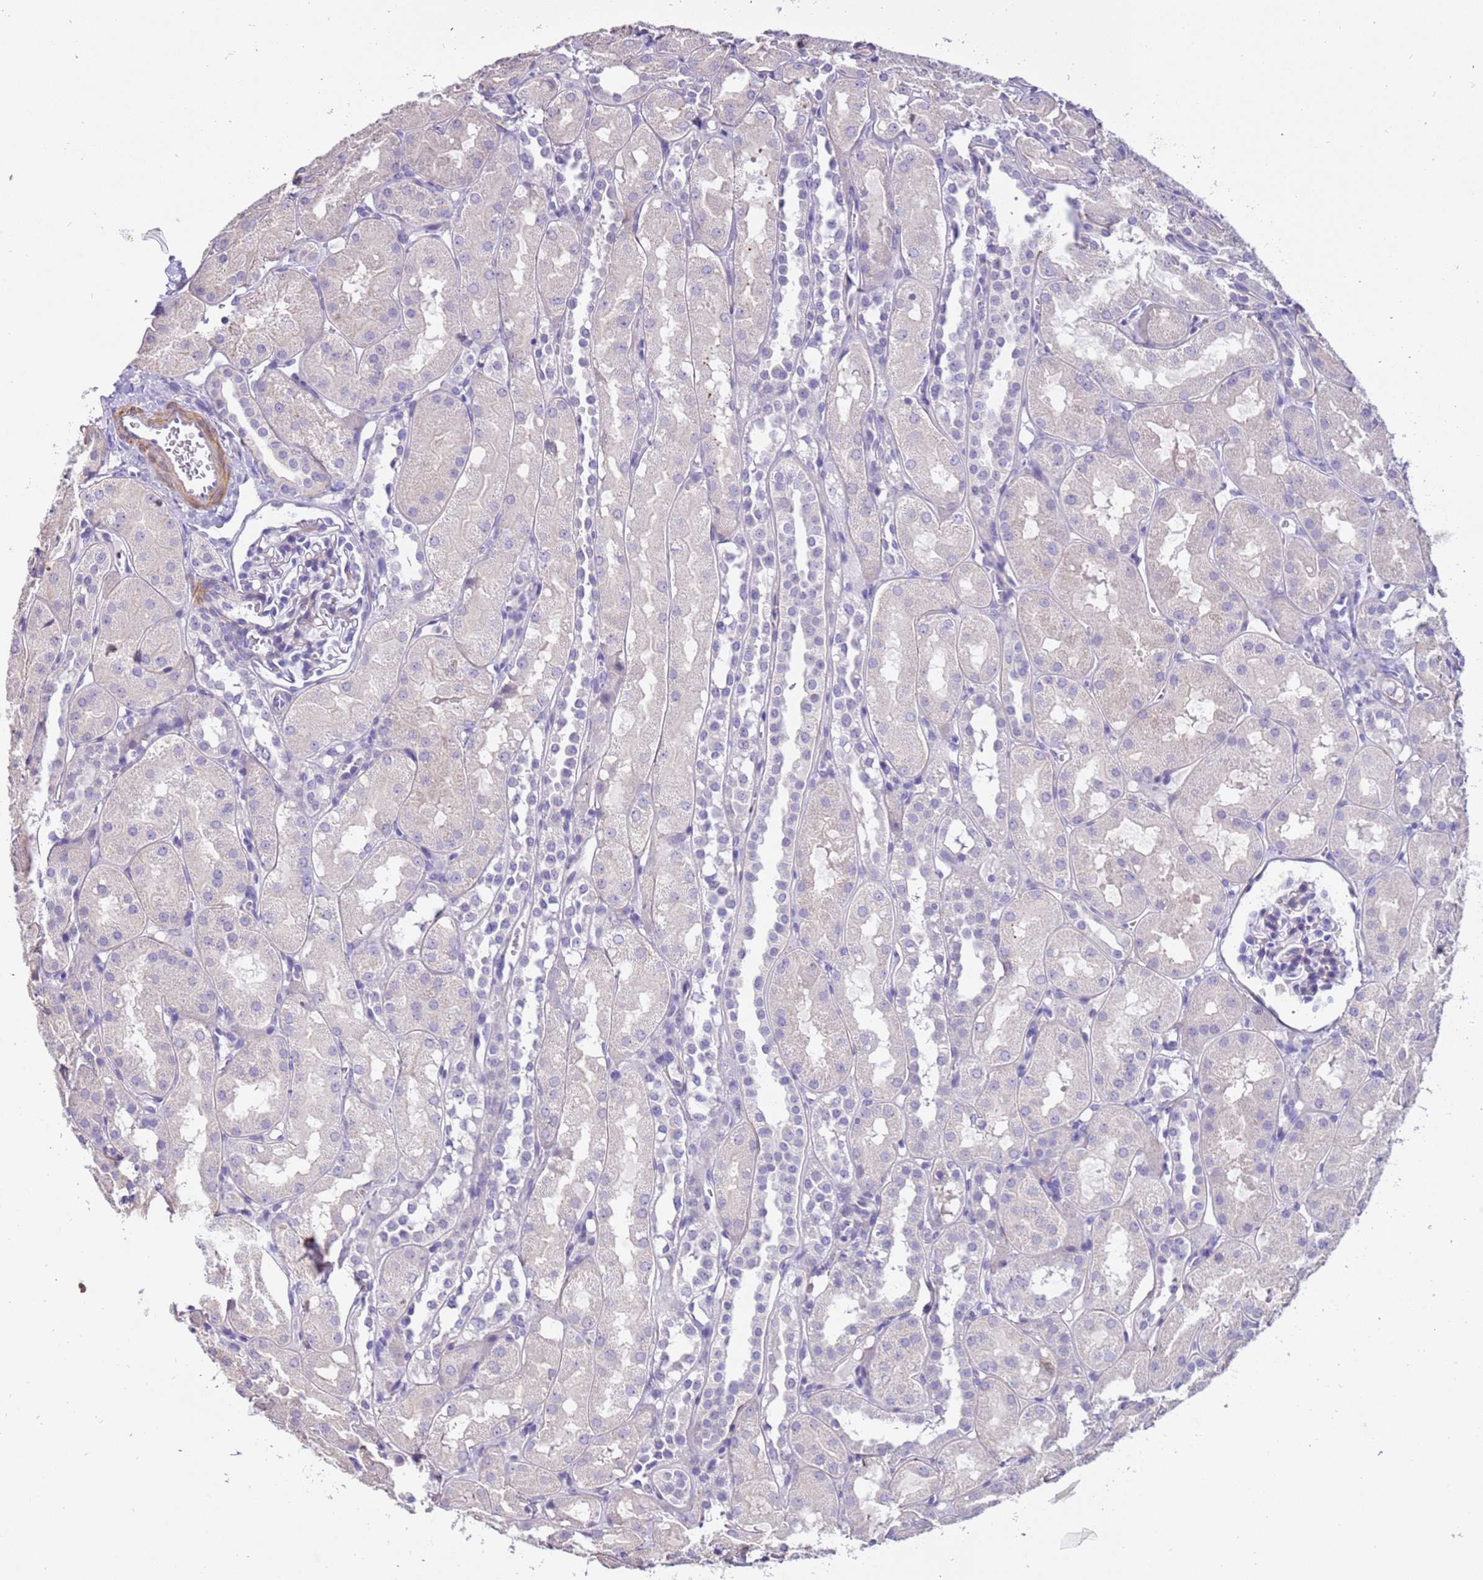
{"staining": {"intensity": "weak", "quantity": "<25%", "location": "cytoplasmic/membranous"}, "tissue": "kidney", "cell_type": "Cells in glomeruli", "image_type": "normal", "snomed": [{"axis": "morphology", "description": "Normal tissue, NOS"}, {"axis": "topography", "description": "Kidney"}, {"axis": "topography", "description": "Urinary bladder"}], "caption": "An image of kidney stained for a protein displays no brown staining in cells in glomeruli.", "gene": "PCGF2", "patient": {"sex": "male", "age": 16}}